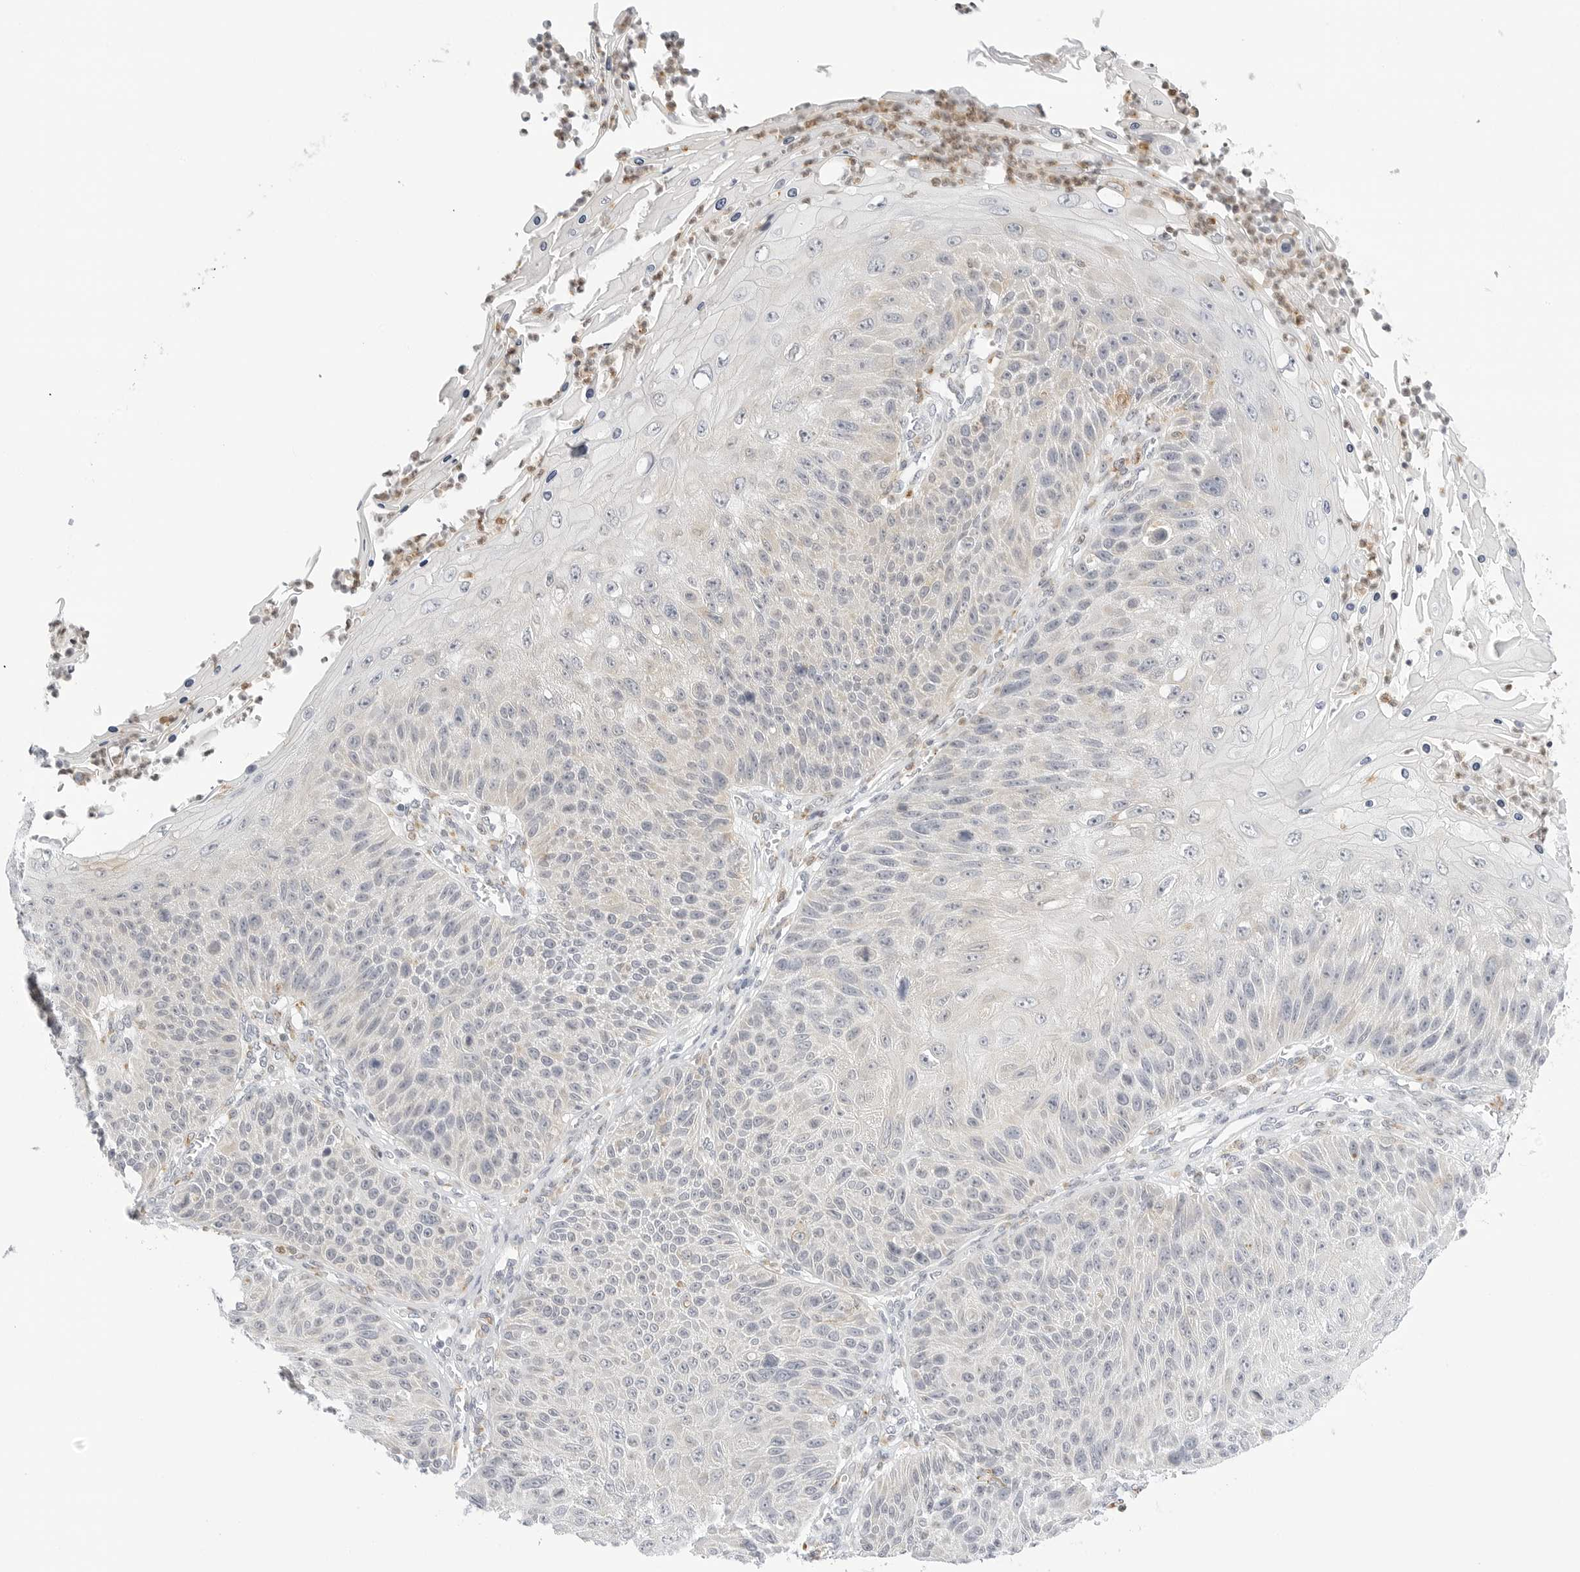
{"staining": {"intensity": "negative", "quantity": "none", "location": "none"}, "tissue": "skin cancer", "cell_type": "Tumor cells", "image_type": "cancer", "snomed": [{"axis": "morphology", "description": "Squamous cell carcinoma, NOS"}, {"axis": "topography", "description": "Skin"}], "caption": "An immunohistochemistry (IHC) image of skin cancer is shown. There is no staining in tumor cells of skin cancer.", "gene": "THEM4", "patient": {"sex": "female", "age": 88}}